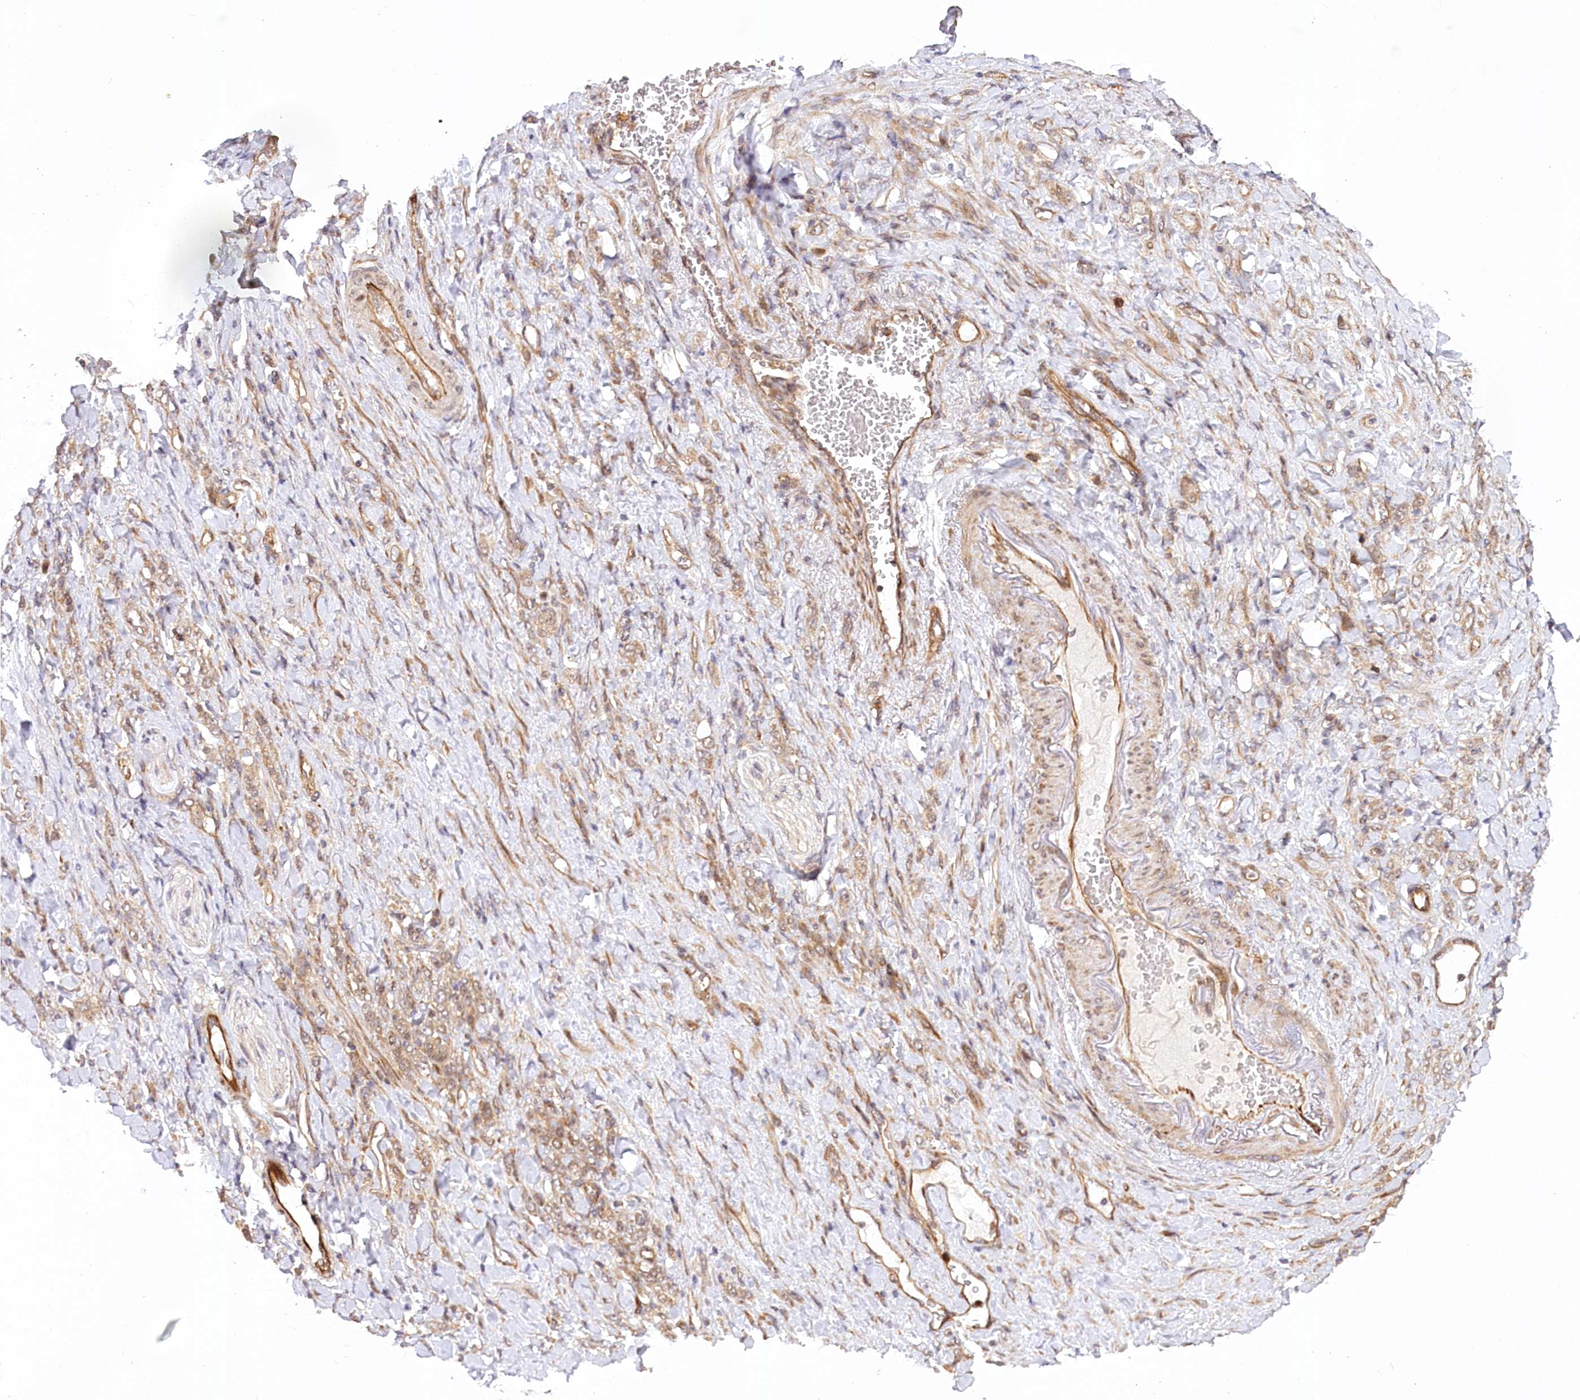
{"staining": {"intensity": "weak", "quantity": ">75%", "location": "cytoplasmic/membranous"}, "tissue": "stomach cancer", "cell_type": "Tumor cells", "image_type": "cancer", "snomed": [{"axis": "morphology", "description": "Normal tissue, NOS"}, {"axis": "morphology", "description": "Adenocarcinoma, NOS"}, {"axis": "topography", "description": "Stomach"}], "caption": "Immunohistochemistry image of stomach cancer stained for a protein (brown), which shows low levels of weak cytoplasmic/membranous expression in approximately >75% of tumor cells.", "gene": "CEP70", "patient": {"sex": "male", "age": 82}}